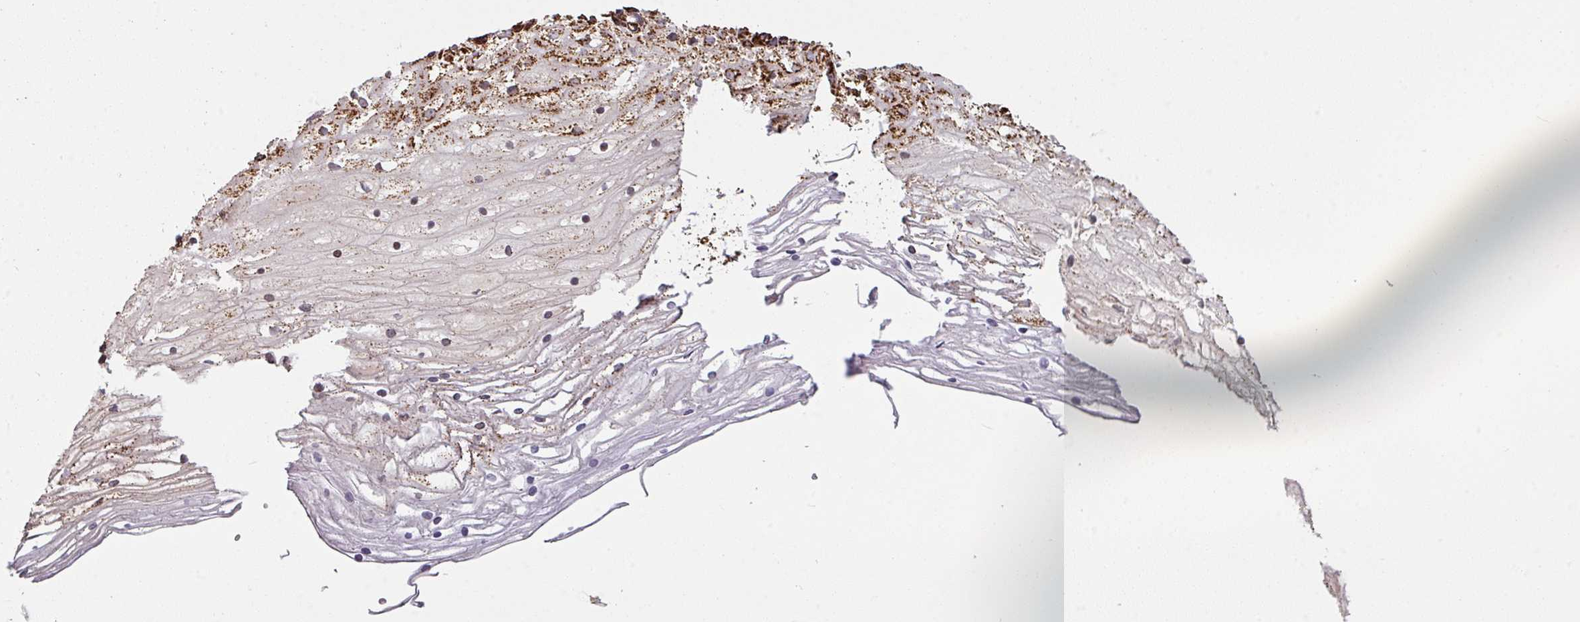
{"staining": {"intensity": "strong", "quantity": ">75%", "location": "cytoplasmic/membranous"}, "tissue": "cervix", "cell_type": "Glandular cells", "image_type": "normal", "snomed": [{"axis": "morphology", "description": "Normal tissue, NOS"}, {"axis": "topography", "description": "Cervix"}], "caption": "This photomicrograph shows immunohistochemistry staining of normal cervix, with high strong cytoplasmic/membranous staining in approximately >75% of glandular cells.", "gene": "TRAP1", "patient": {"sex": "female", "age": 36}}